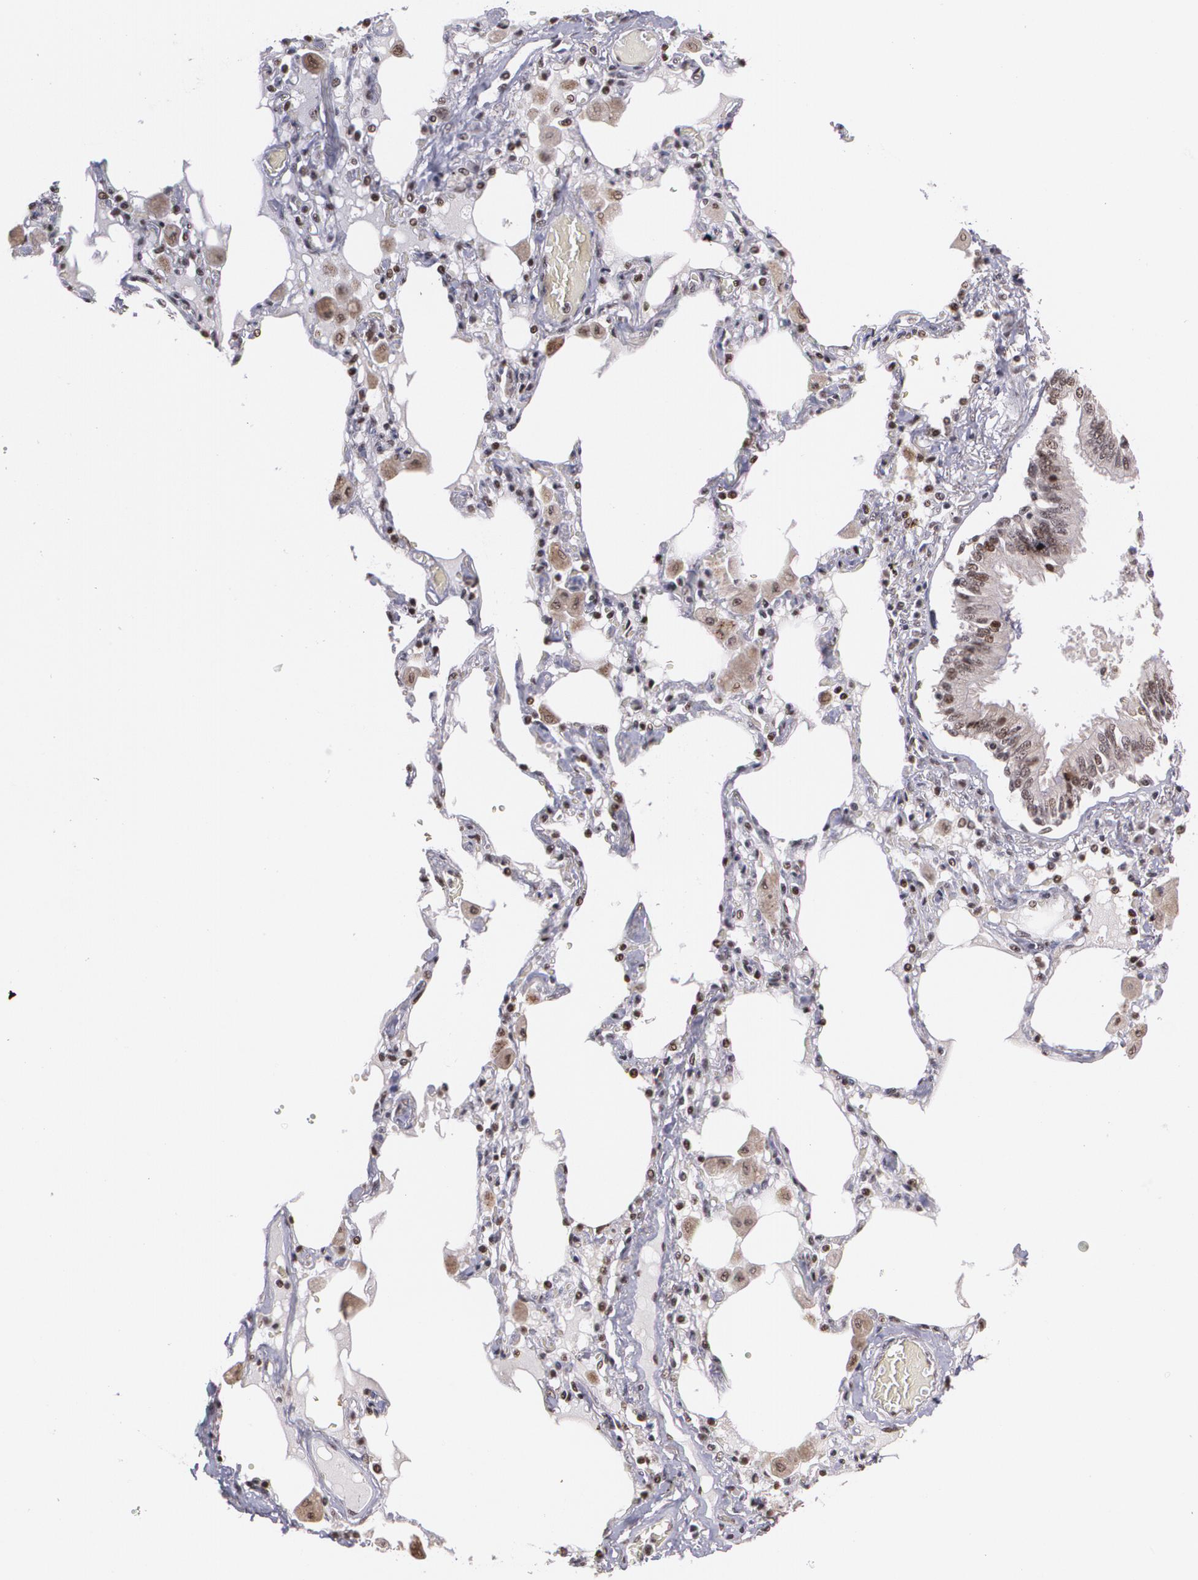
{"staining": {"intensity": "strong", "quantity": ">75%", "location": "cytoplasmic/membranous,nuclear"}, "tissue": "bronchus", "cell_type": "Respiratory epithelial cells", "image_type": "normal", "snomed": [{"axis": "morphology", "description": "Normal tissue, NOS"}, {"axis": "morphology", "description": "Squamous cell carcinoma, NOS"}, {"axis": "topography", "description": "Bronchus"}, {"axis": "topography", "description": "Lung"}], "caption": "Benign bronchus was stained to show a protein in brown. There is high levels of strong cytoplasmic/membranous,nuclear staining in approximately >75% of respiratory epithelial cells.", "gene": "C6orf15", "patient": {"sex": "female", "age": 47}}